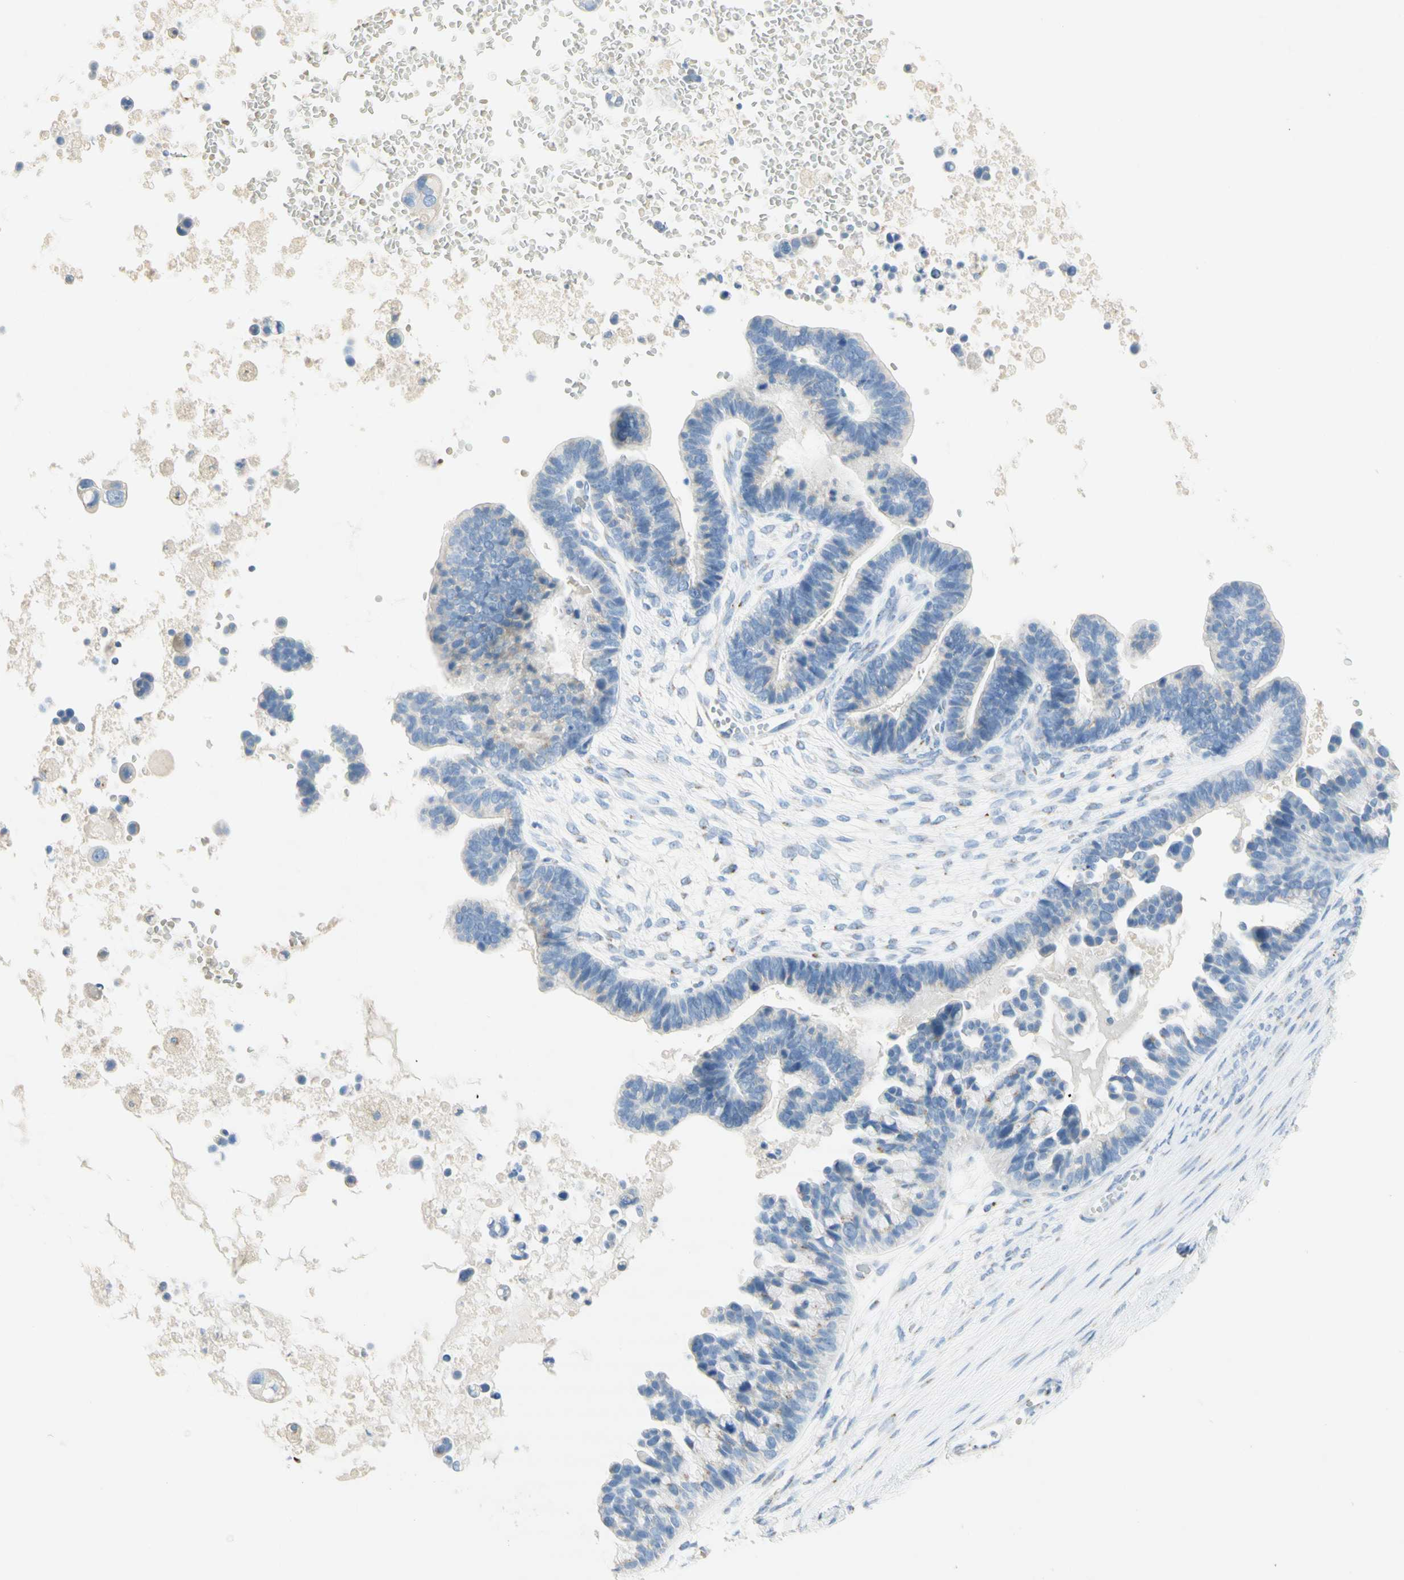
{"staining": {"intensity": "weak", "quantity": "<25%", "location": "cytoplasmic/membranous"}, "tissue": "ovarian cancer", "cell_type": "Tumor cells", "image_type": "cancer", "snomed": [{"axis": "morphology", "description": "Cystadenocarcinoma, serous, NOS"}, {"axis": "topography", "description": "Ovary"}], "caption": "High power microscopy image of an immunohistochemistry image of ovarian serous cystadenocarcinoma, revealing no significant expression in tumor cells.", "gene": "MANEA", "patient": {"sex": "female", "age": 56}}